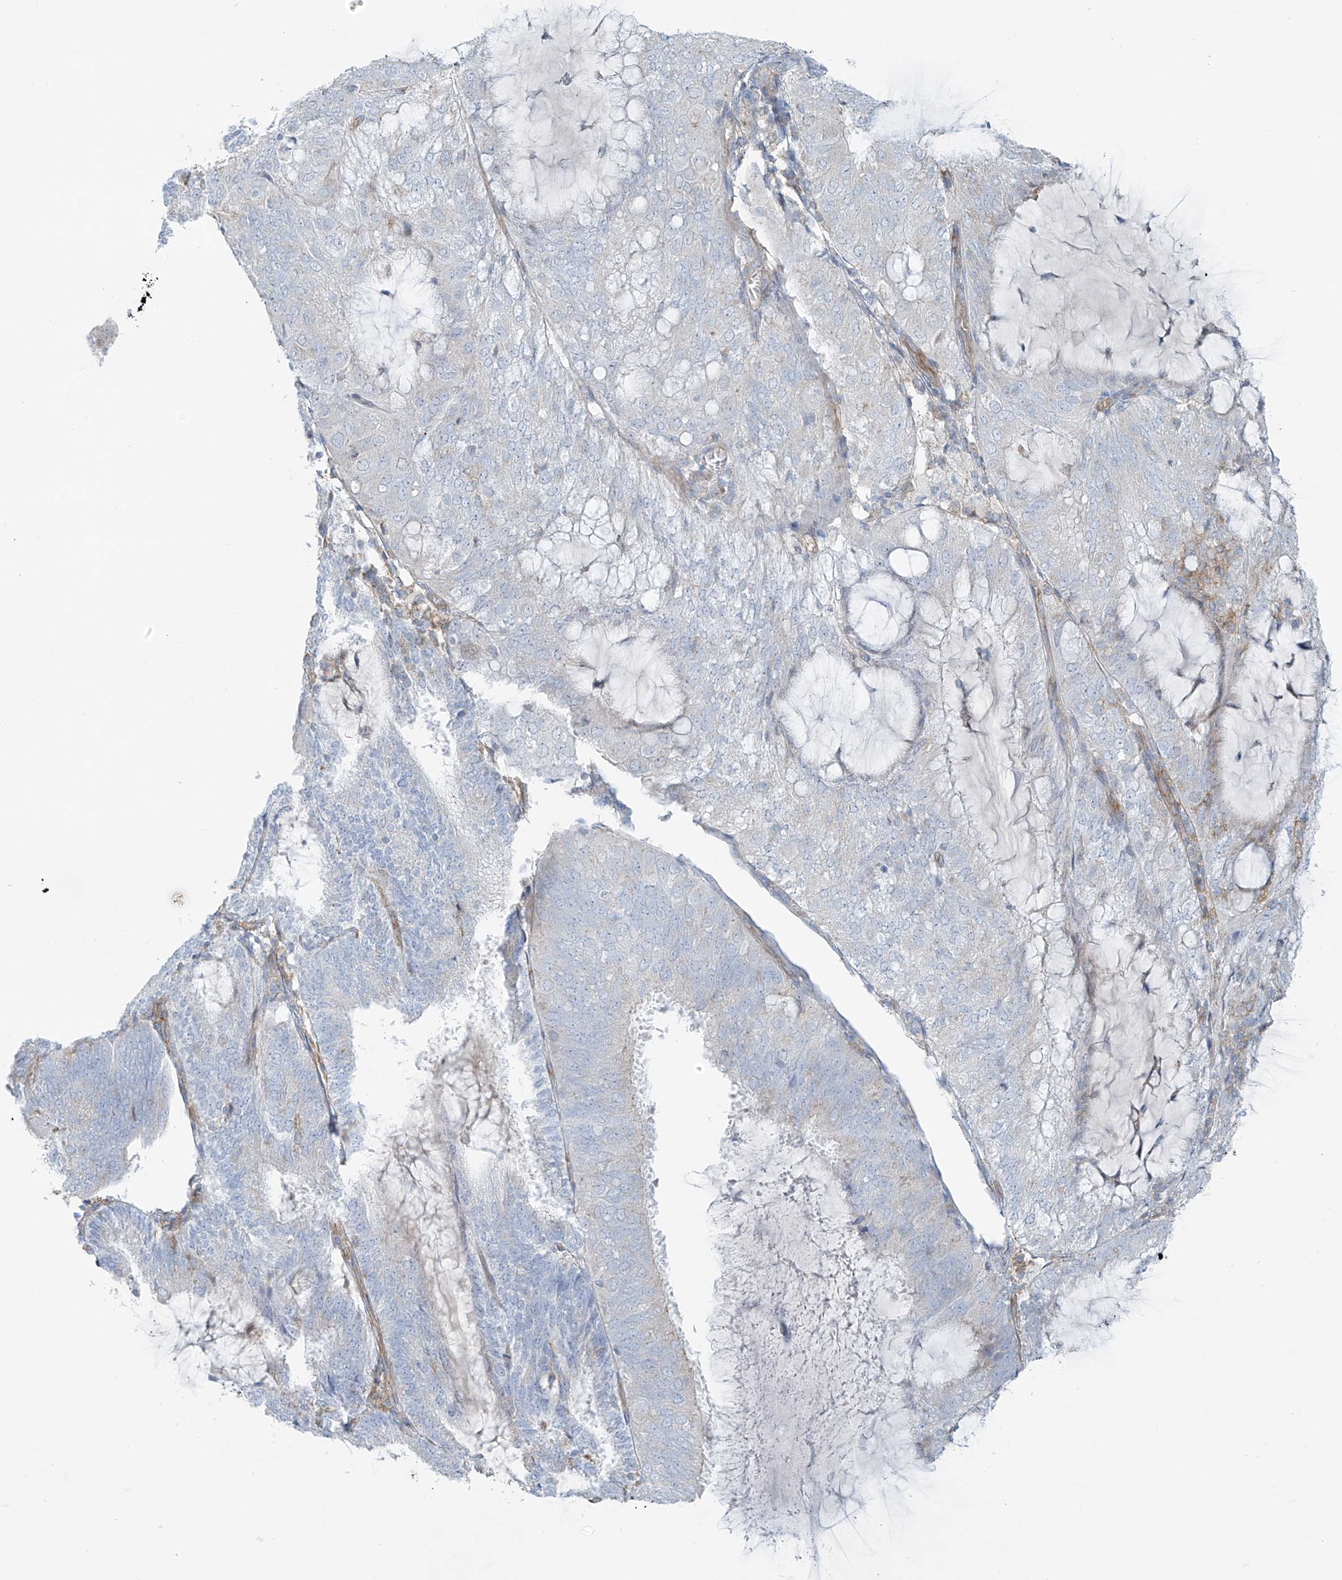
{"staining": {"intensity": "negative", "quantity": "none", "location": "none"}, "tissue": "endometrial cancer", "cell_type": "Tumor cells", "image_type": "cancer", "snomed": [{"axis": "morphology", "description": "Adenocarcinoma, NOS"}, {"axis": "topography", "description": "Endometrium"}], "caption": "A high-resolution photomicrograph shows immunohistochemistry (IHC) staining of endometrial cancer, which displays no significant expression in tumor cells.", "gene": "VAMP5", "patient": {"sex": "female", "age": 81}}